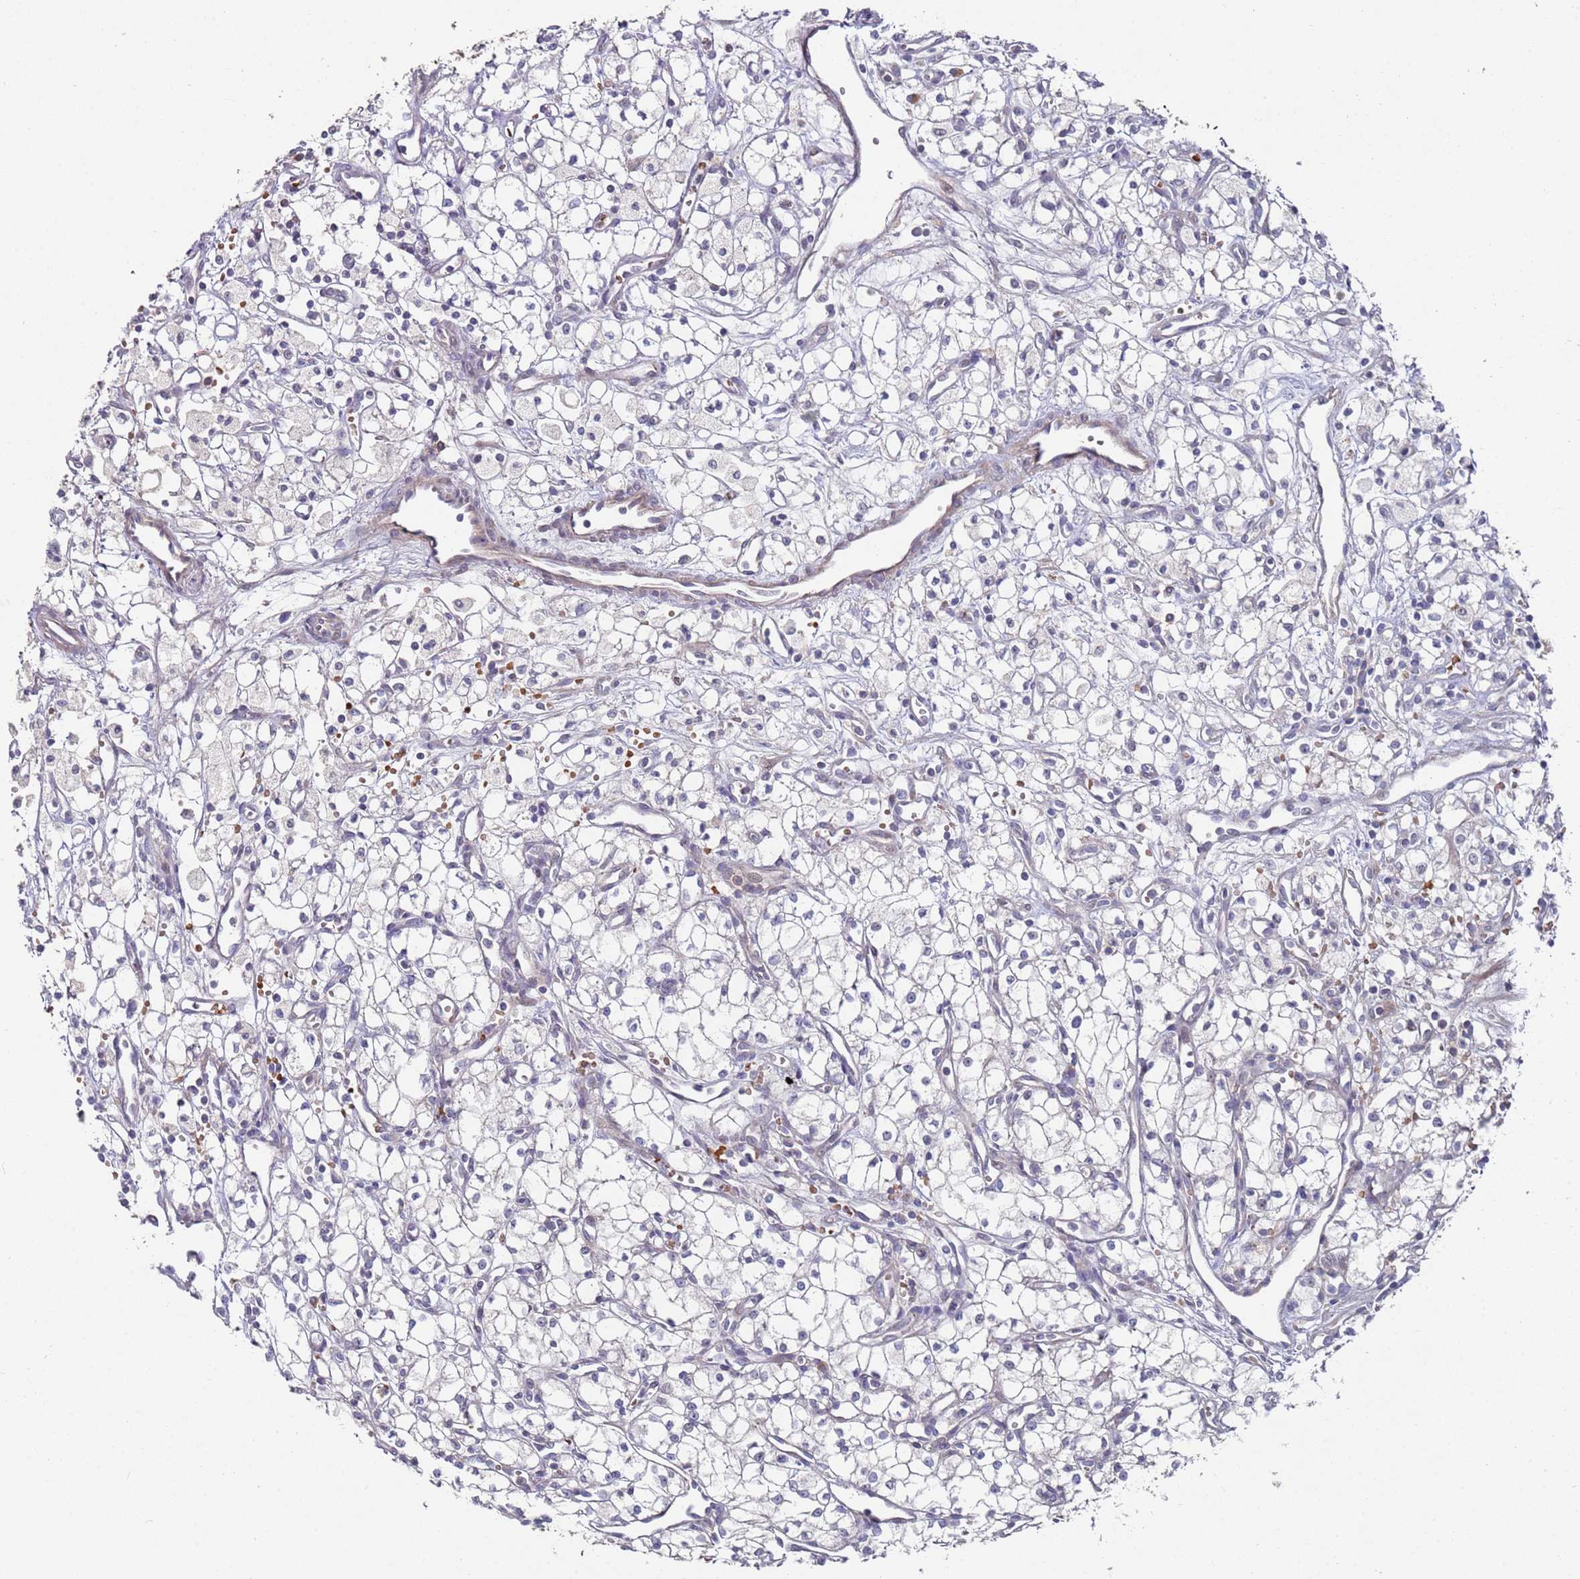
{"staining": {"intensity": "negative", "quantity": "none", "location": "none"}, "tissue": "renal cancer", "cell_type": "Tumor cells", "image_type": "cancer", "snomed": [{"axis": "morphology", "description": "Adenocarcinoma, NOS"}, {"axis": "topography", "description": "Kidney"}], "caption": "Micrograph shows no significant protein expression in tumor cells of renal cancer (adenocarcinoma).", "gene": "LACC1", "patient": {"sex": "male", "age": 59}}